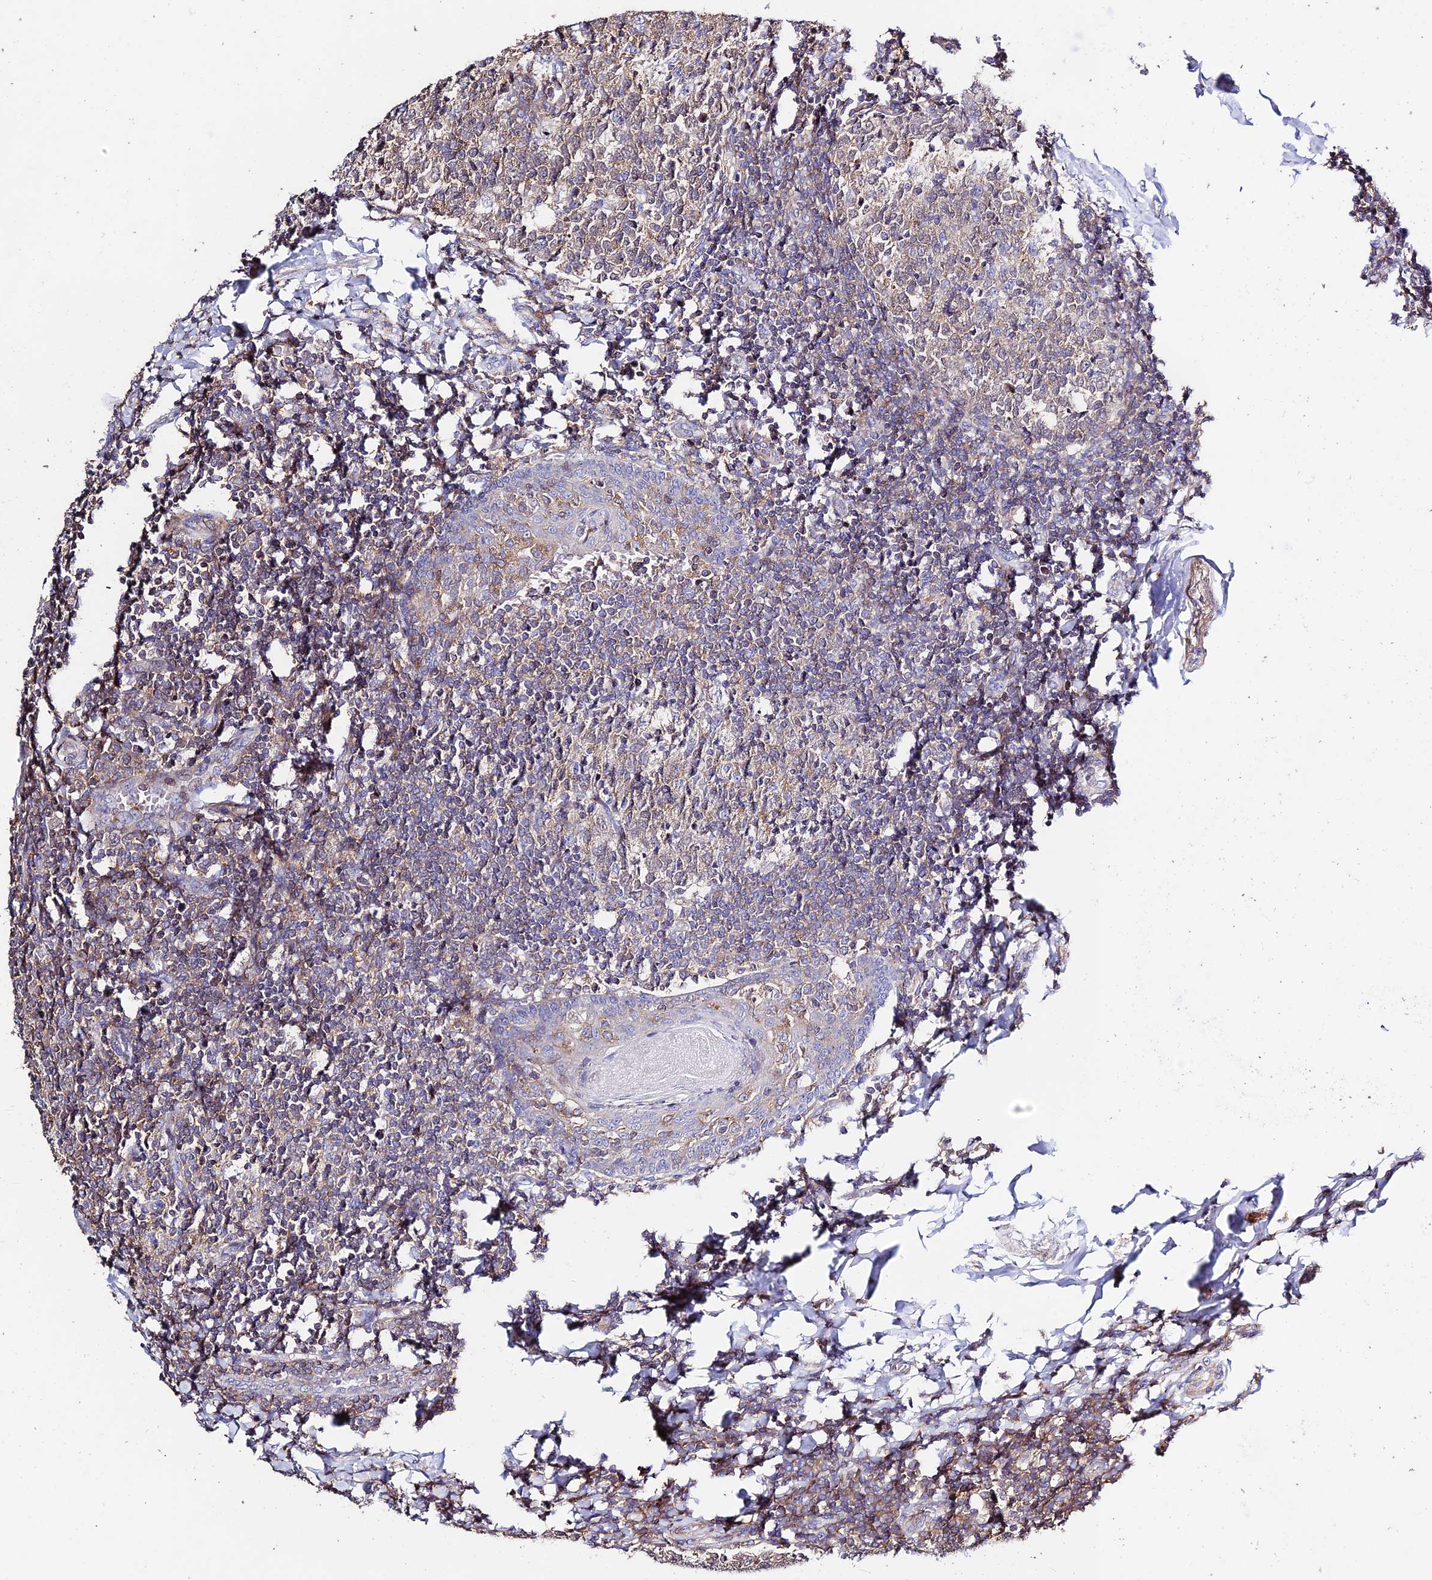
{"staining": {"intensity": "weak", "quantity": "25%-75%", "location": "cytoplasmic/membranous"}, "tissue": "tonsil", "cell_type": "Germinal center cells", "image_type": "normal", "snomed": [{"axis": "morphology", "description": "Normal tissue, NOS"}, {"axis": "topography", "description": "Tonsil"}], "caption": "High-power microscopy captured an immunohistochemistry (IHC) histopathology image of normal tonsil, revealing weak cytoplasmic/membranous staining in about 25%-75% of germinal center cells.", "gene": "PRIM1", "patient": {"sex": "female", "age": 19}}